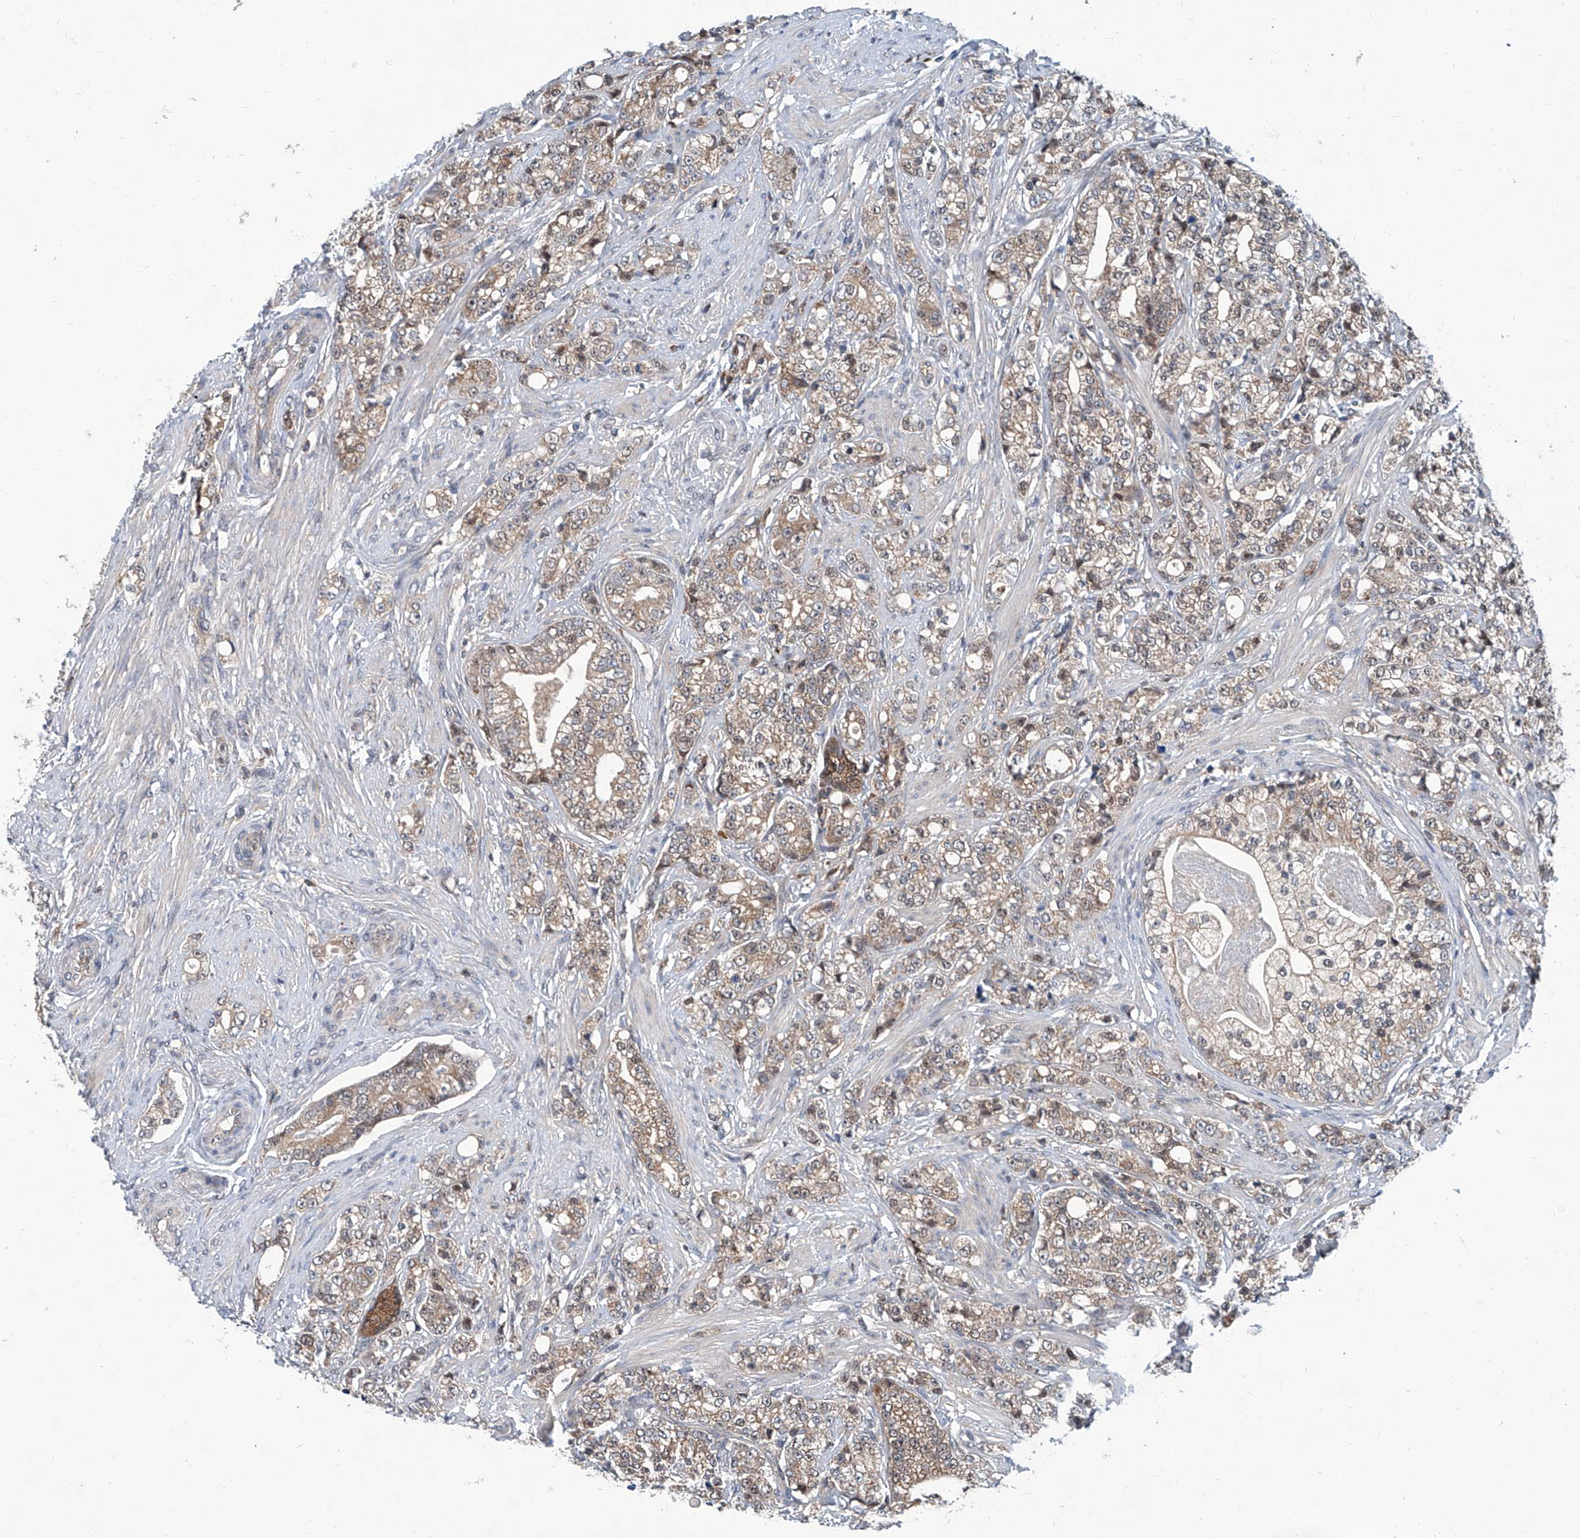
{"staining": {"intensity": "weak", "quantity": ">75%", "location": "cytoplasmic/membranous"}, "tissue": "prostate cancer", "cell_type": "Tumor cells", "image_type": "cancer", "snomed": [{"axis": "morphology", "description": "Adenocarcinoma, High grade"}, {"axis": "topography", "description": "Prostate"}], "caption": "Prostate cancer stained with a brown dye reveals weak cytoplasmic/membranous positive expression in approximately >75% of tumor cells.", "gene": "CLK1", "patient": {"sex": "male", "age": 69}}